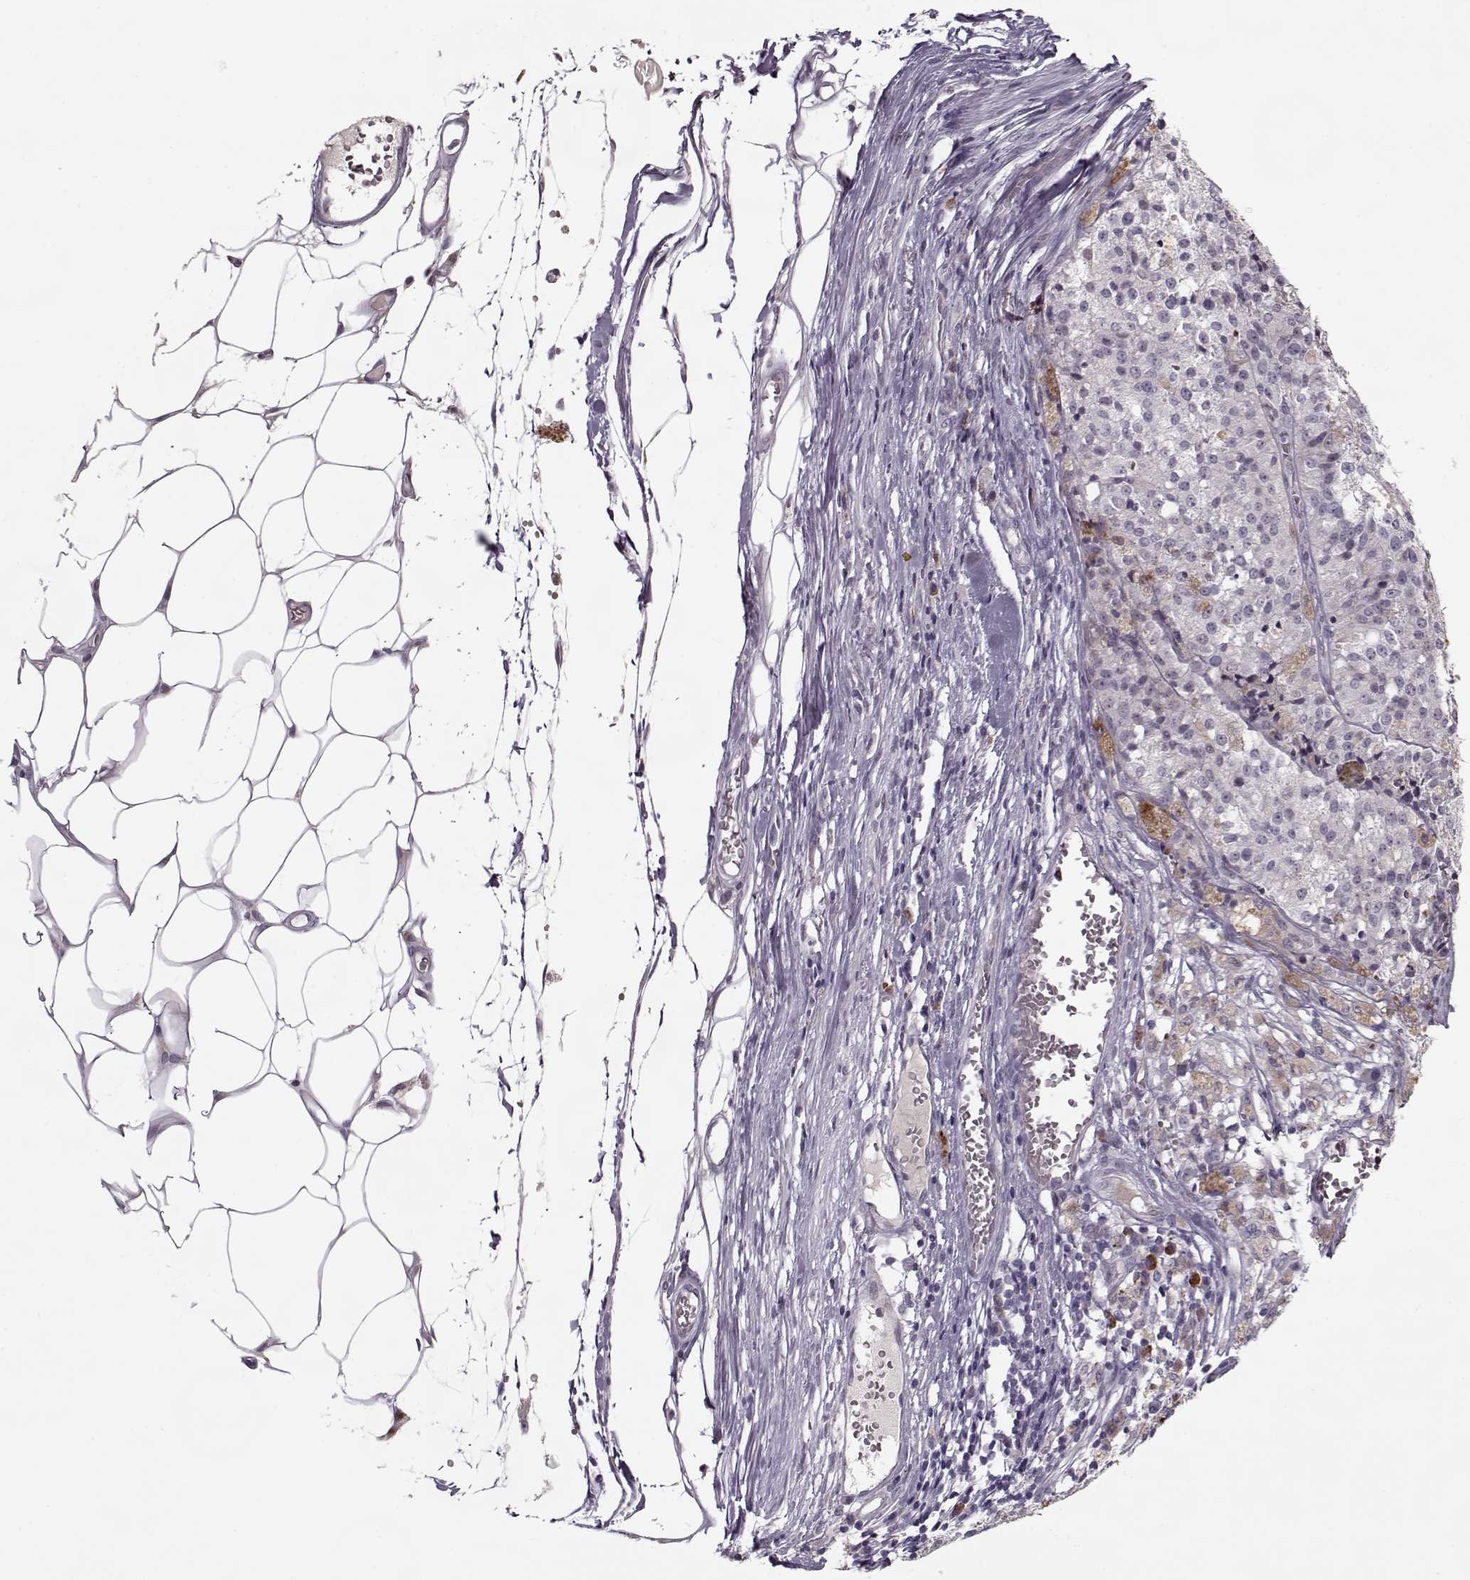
{"staining": {"intensity": "negative", "quantity": "none", "location": "none"}, "tissue": "melanoma", "cell_type": "Tumor cells", "image_type": "cancer", "snomed": [{"axis": "morphology", "description": "Malignant melanoma, Metastatic site"}, {"axis": "topography", "description": "Lymph node"}], "caption": "An IHC histopathology image of malignant melanoma (metastatic site) is shown. There is no staining in tumor cells of malignant melanoma (metastatic site).", "gene": "KRT9", "patient": {"sex": "female", "age": 64}}